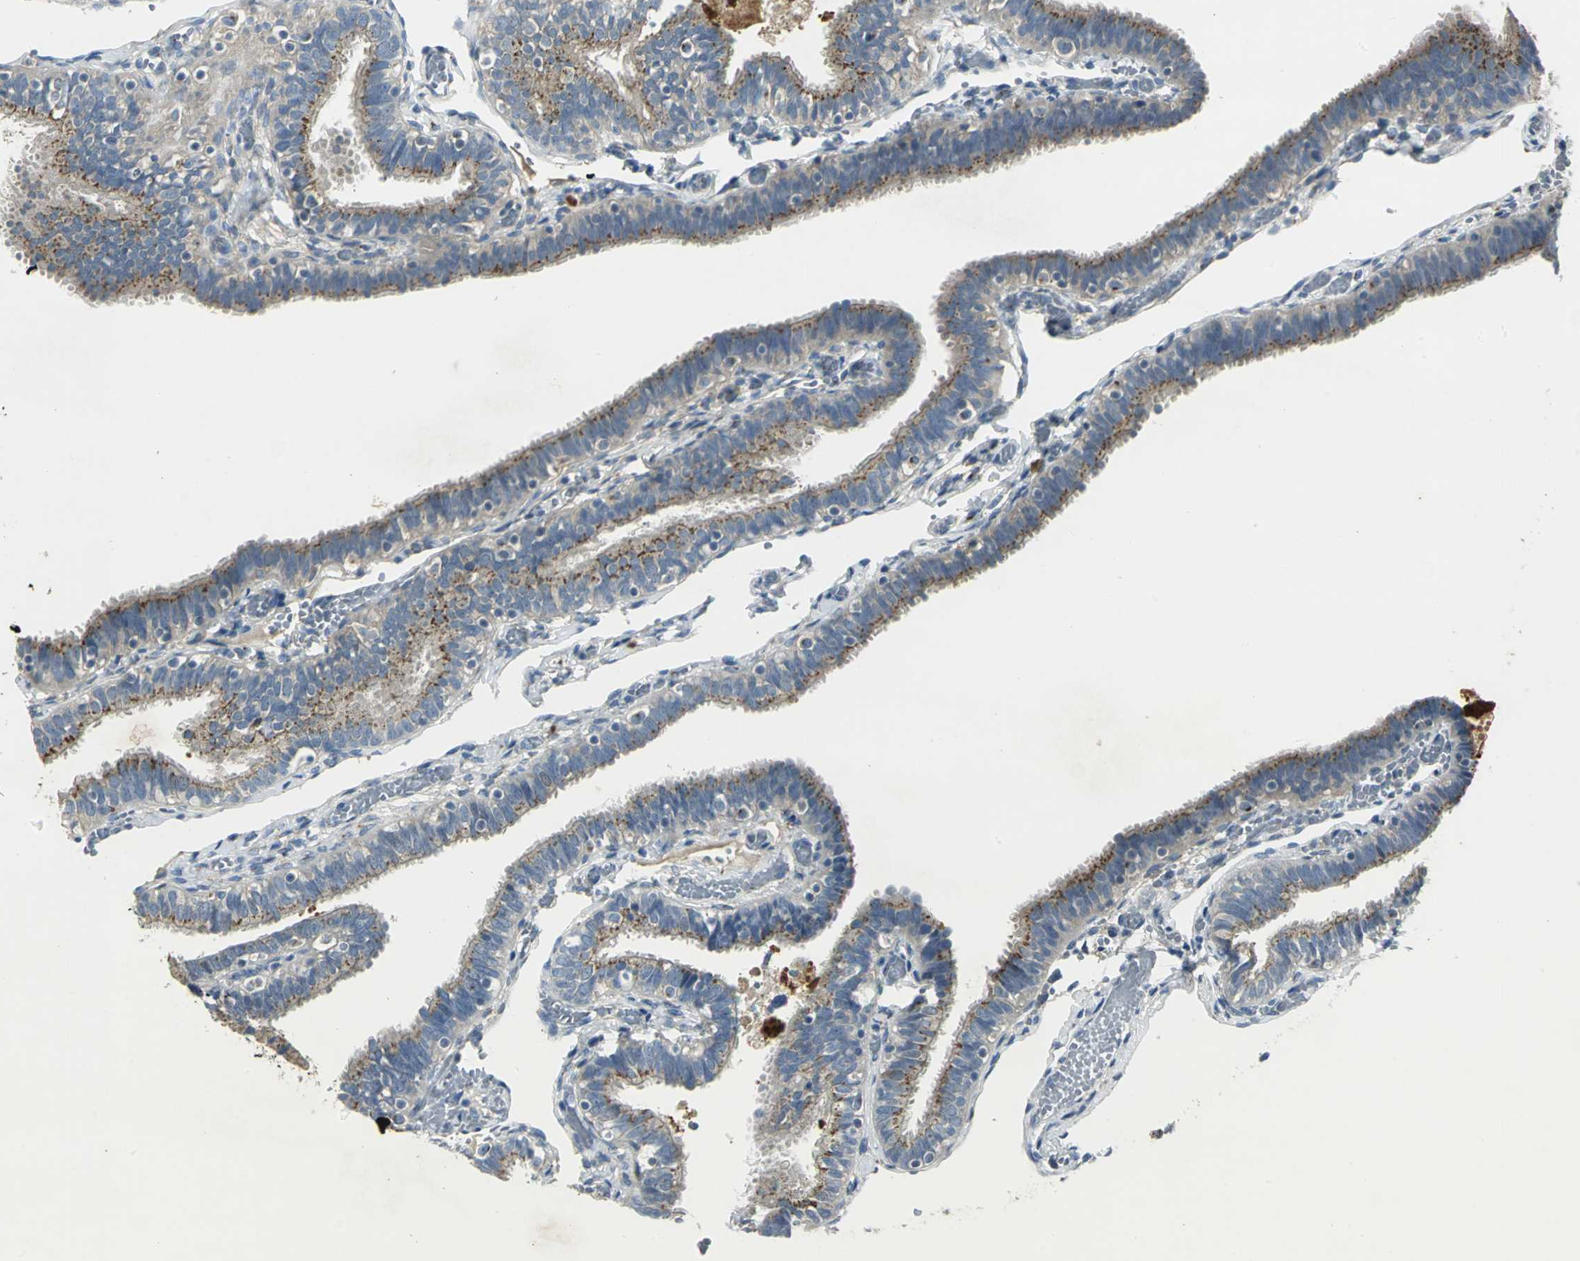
{"staining": {"intensity": "moderate", "quantity": ">75%", "location": "cytoplasmic/membranous"}, "tissue": "fallopian tube", "cell_type": "Glandular cells", "image_type": "normal", "snomed": [{"axis": "morphology", "description": "Normal tissue, NOS"}, {"axis": "topography", "description": "Fallopian tube"}], "caption": "Fallopian tube stained with a brown dye shows moderate cytoplasmic/membranous positive staining in about >75% of glandular cells.", "gene": "TM9SF2", "patient": {"sex": "female", "age": 46}}